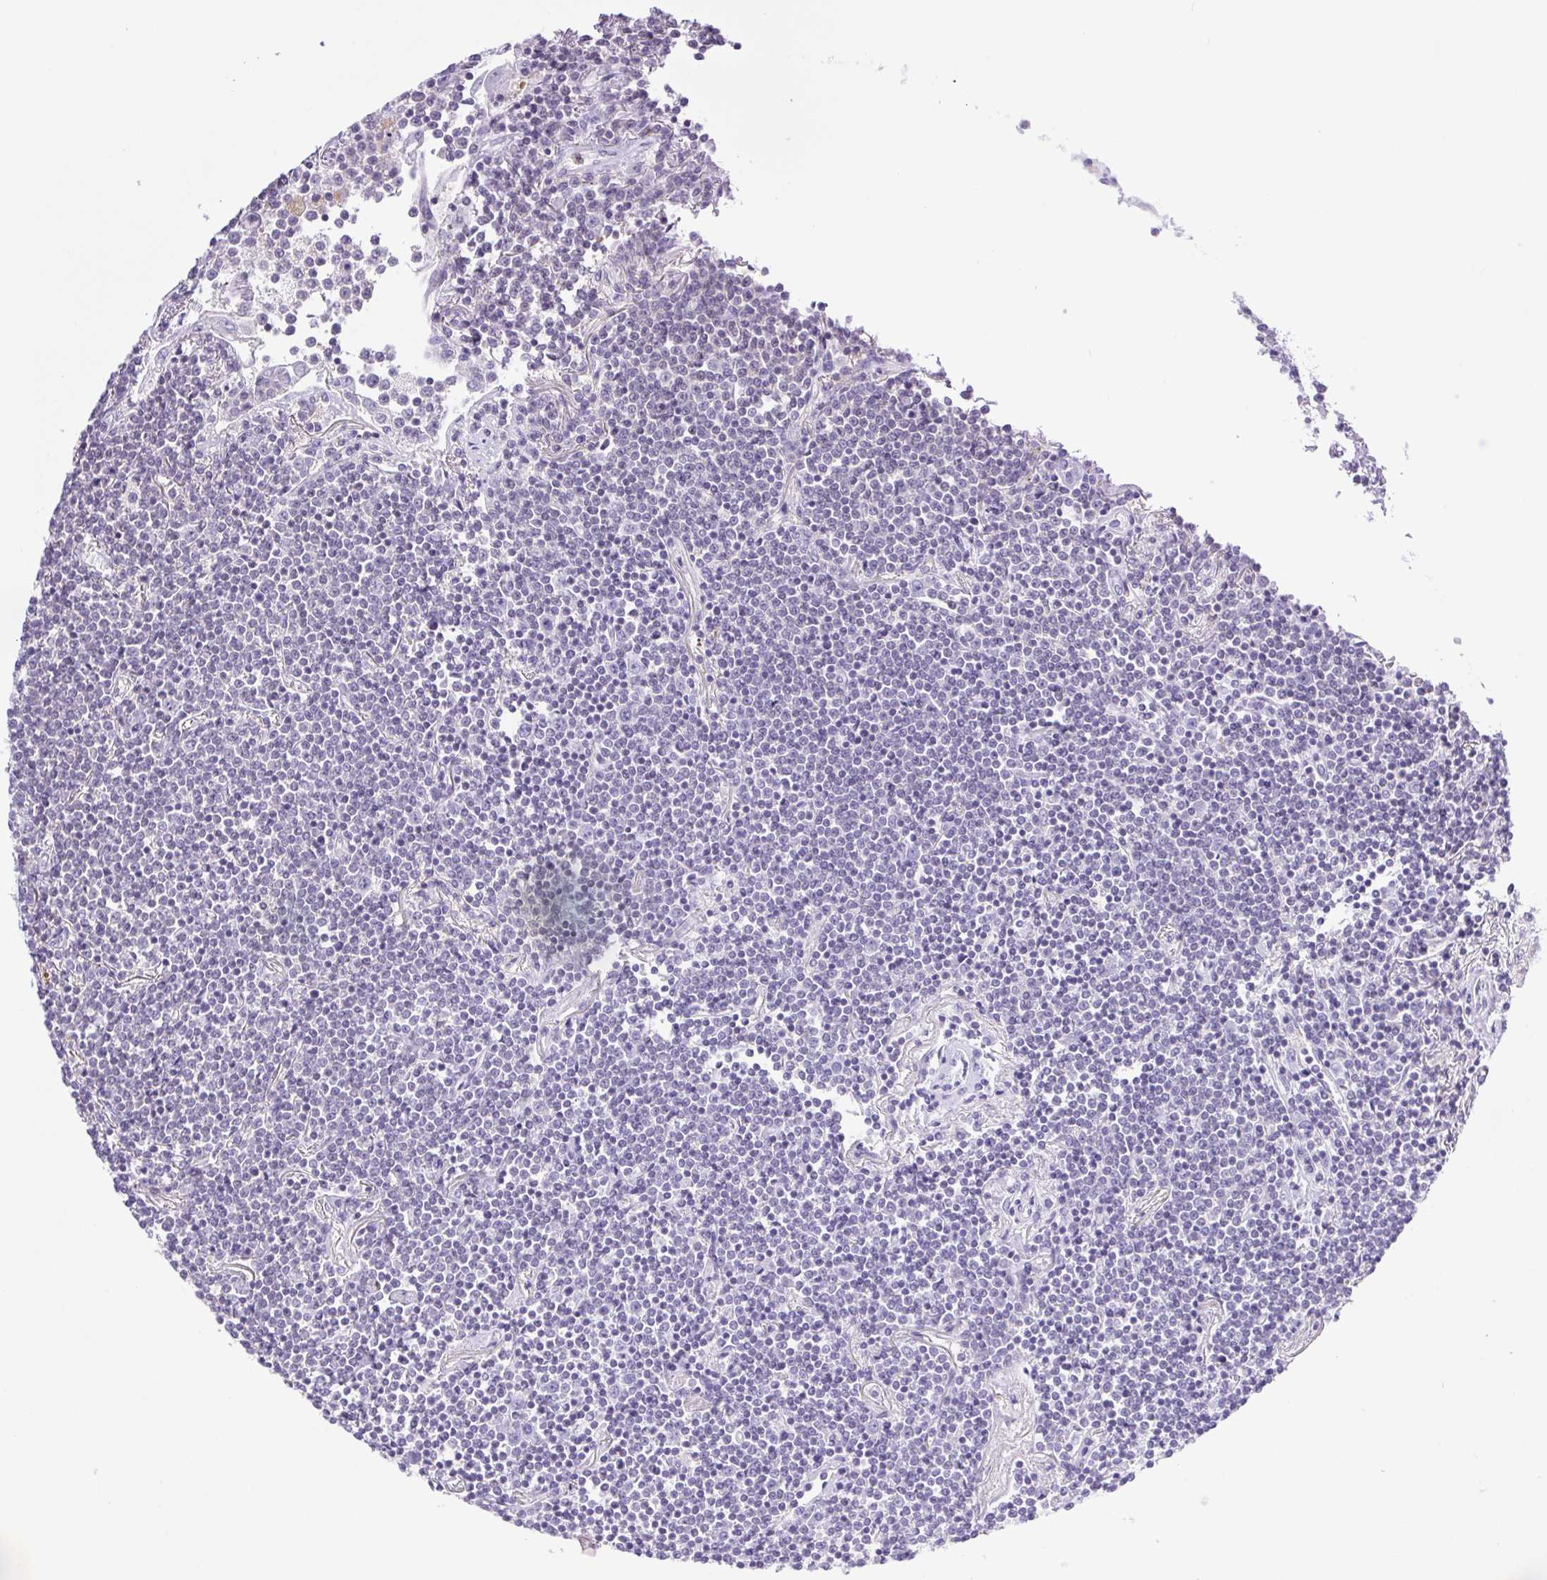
{"staining": {"intensity": "negative", "quantity": "none", "location": "none"}, "tissue": "lymphoma", "cell_type": "Tumor cells", "image_type": "cancer", "snomed": [{"axis": "morphology", "description": "Malignant lymphoma, non-Hodgkin's type, Low grade"}, {"axis": "topography", "description": "Lung"}], "caption": "IHC micrograph of human lymphoma stained for a protein (brown), which reveals no staining in tumor cells.", "gene": "SYNPR", "patient": {"sex": "female", "age": 71}}